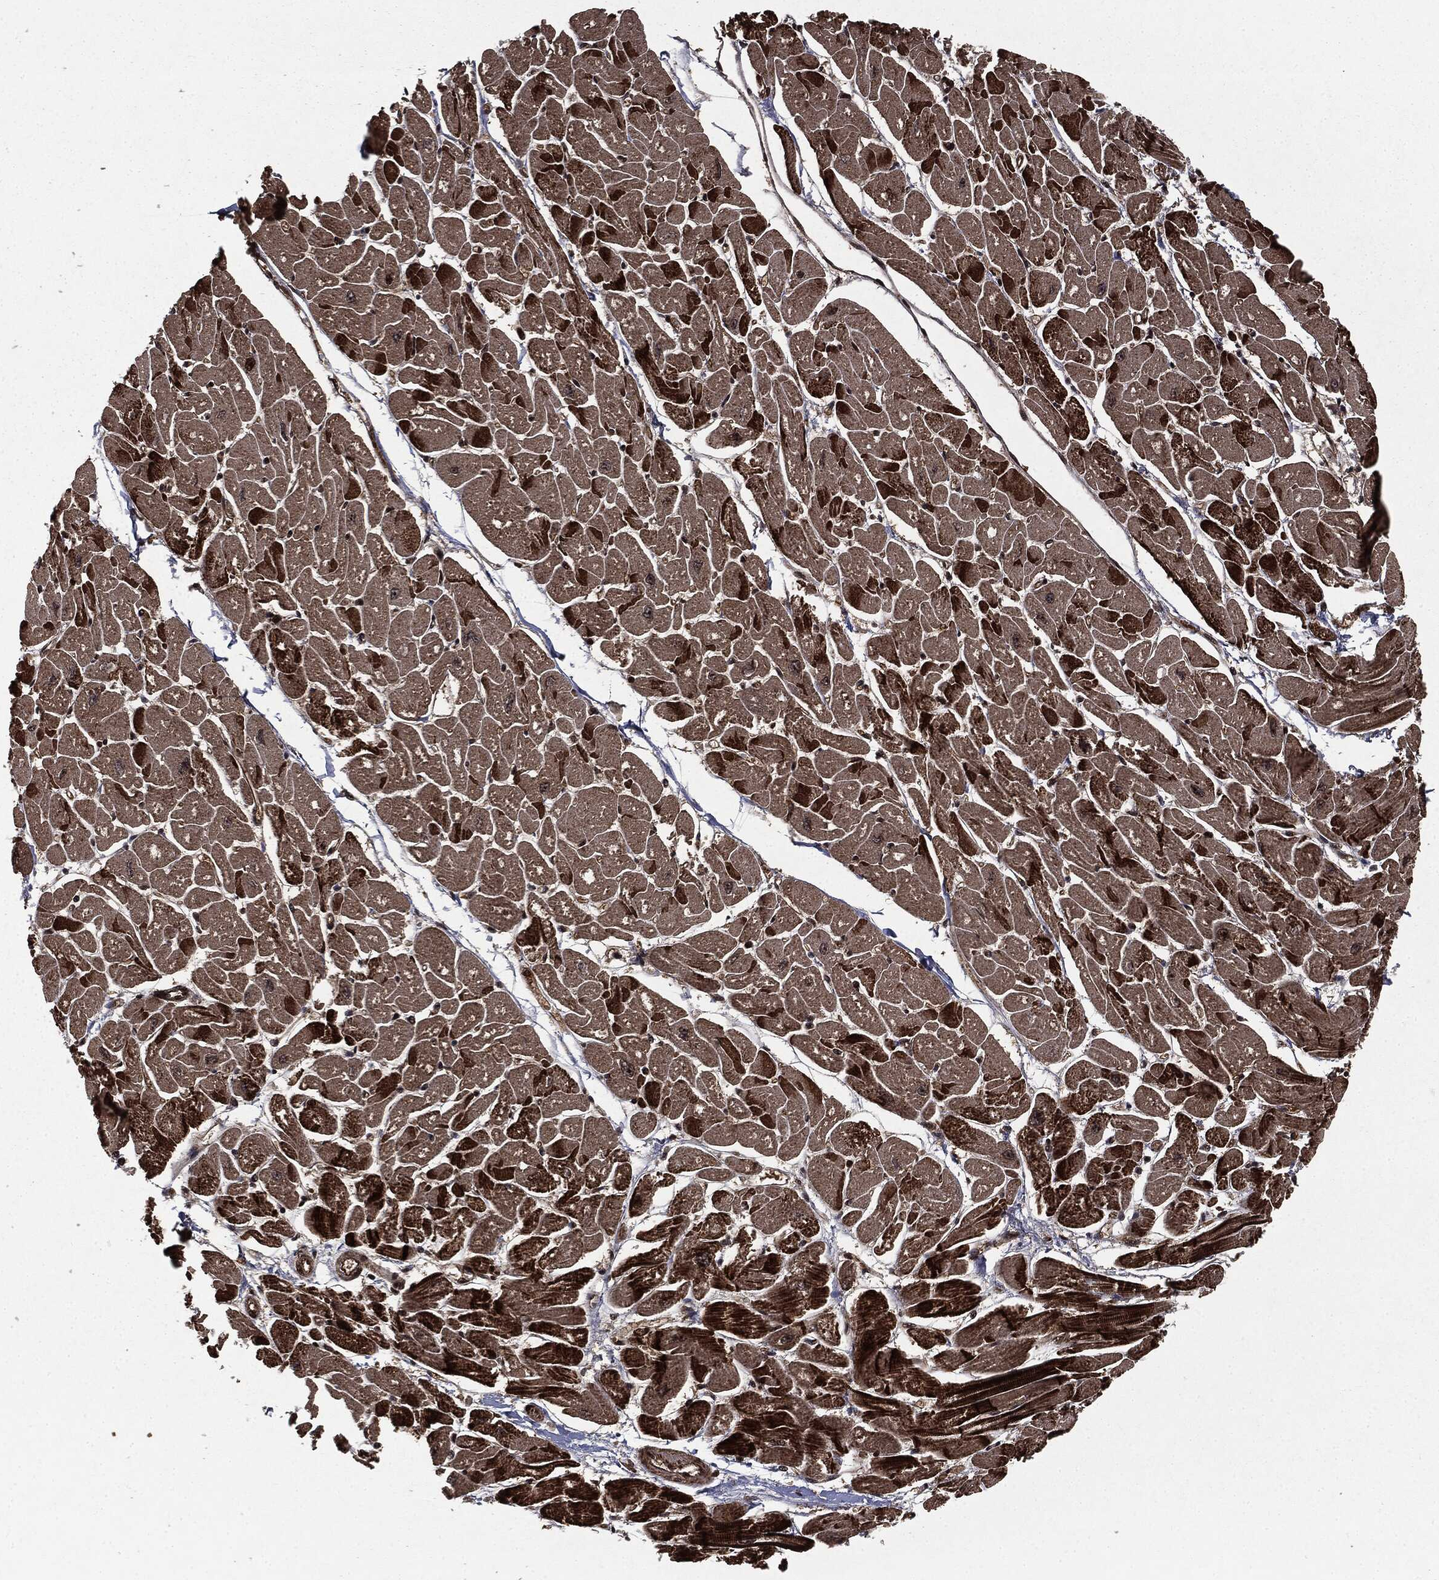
{"staining": {"intensity": "strong", "quantity": ">75%", "location": "cytoplasmic/membranous"}, "tissue": "heart muscle", "cell_type": "Cardiomyocytes", "image_type": "normal", "snomed": [{"axis": "morphology", "description": "Normal tissue, NOS"}, {"axis": "topography", "description": "Heart"}], "caption": "This micrograph exhibits immunohistochemistry (IHC) staining of benign heart muscle, with high strong cytoplasmic/membranous positivity in about >75% of cardiomyocytes.", "gene": "CARD6", "patient": {"sex": "male", "age": 57}}